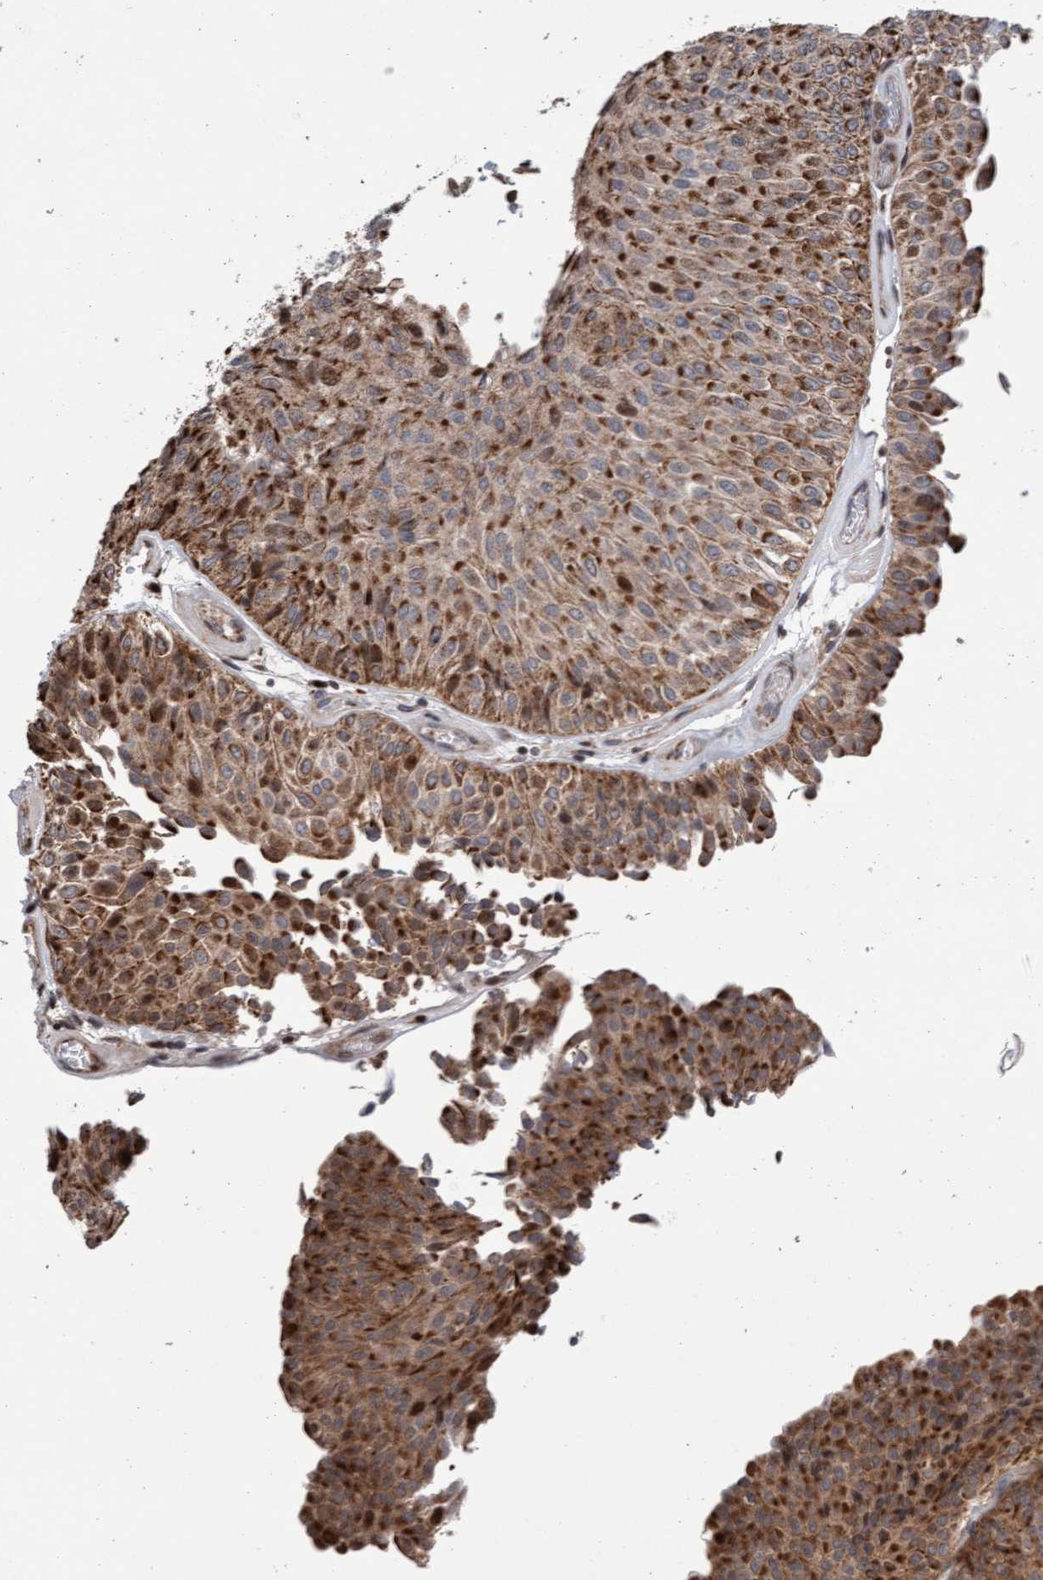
{"staining": {"intensity": "moderate", "quantity": ">75%", "location": "cytoplasmic/membranous"}, "tissue": "urothelial cancer", "cell_type": "Tumor cells", "image_type": "cancer", "snomed": [{"axis": "morphology", "description": "Urothelial carcinoma, Low grade"}, {"axis": "topography", "description": "Urinary bladder"}], "caption": "Human urothelial carcinoma (low-grade) stained with a protein marker reveals moderate staining in tumor cells.", "gene": "PECR", "patient": {"sex": "male", "age": 78}}